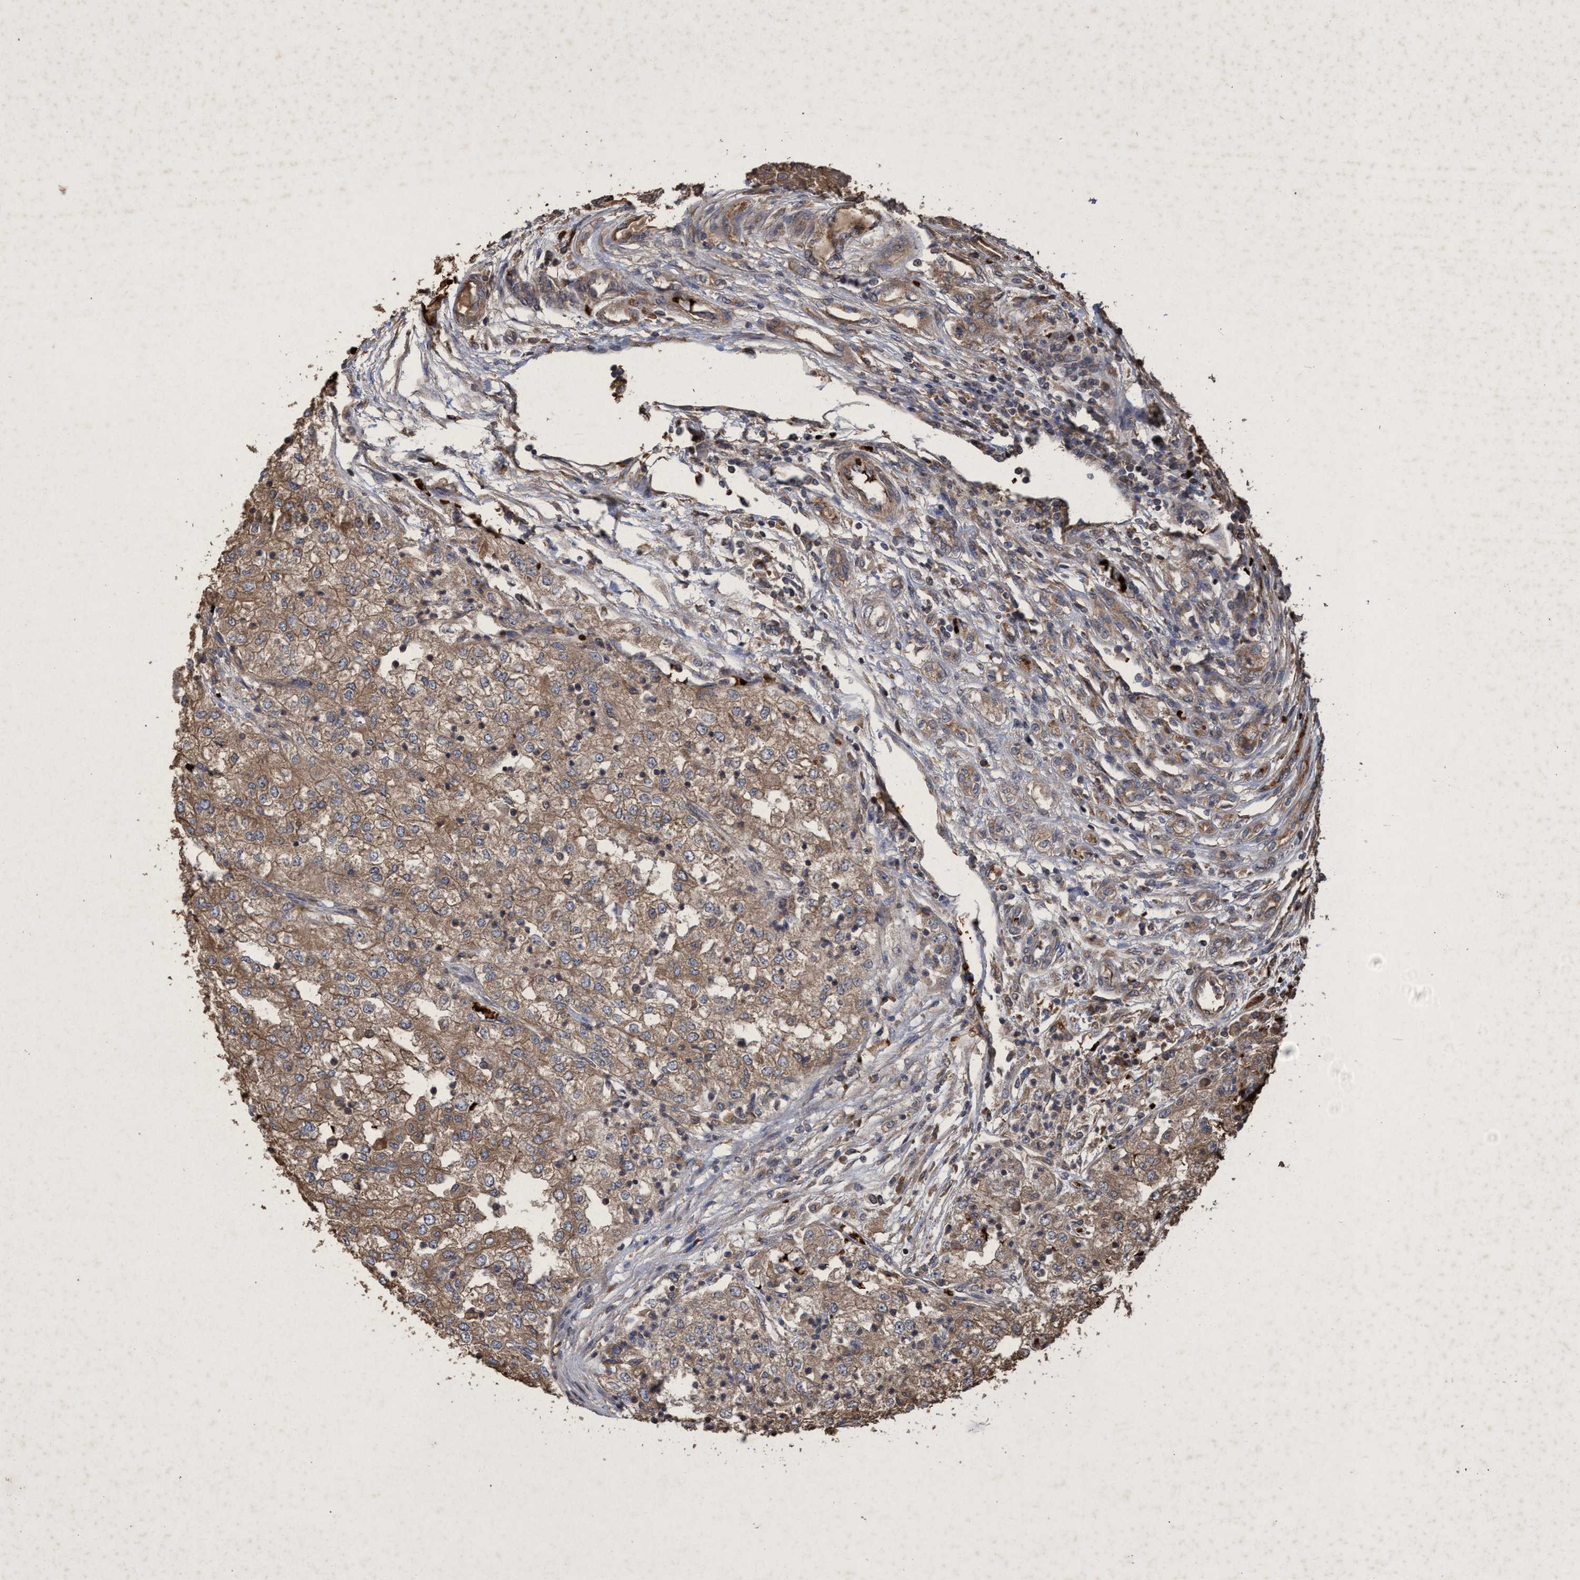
{"staining": {"intensity": "weak", "quantity": ">75%", "location": "cytoplasmic/membranous"}, "tissue": "renal cancer", "cell_type": "Tumor cells", "image_type": "cancer", "snomed": [{"axis": "morphology", "description": "Adenocarcinoma, NOS"}, {"axis": "topography", "description": "Kidney"}], "caption": "Immunohistochemical staining of adenocarcinoma (renal) demonstrates low levels of weak cytoplasmic/membranous staining in approximately >75% of tumor cells.", "gene": "CHMP6", "patient": {"sex": "female", "age": 54}}